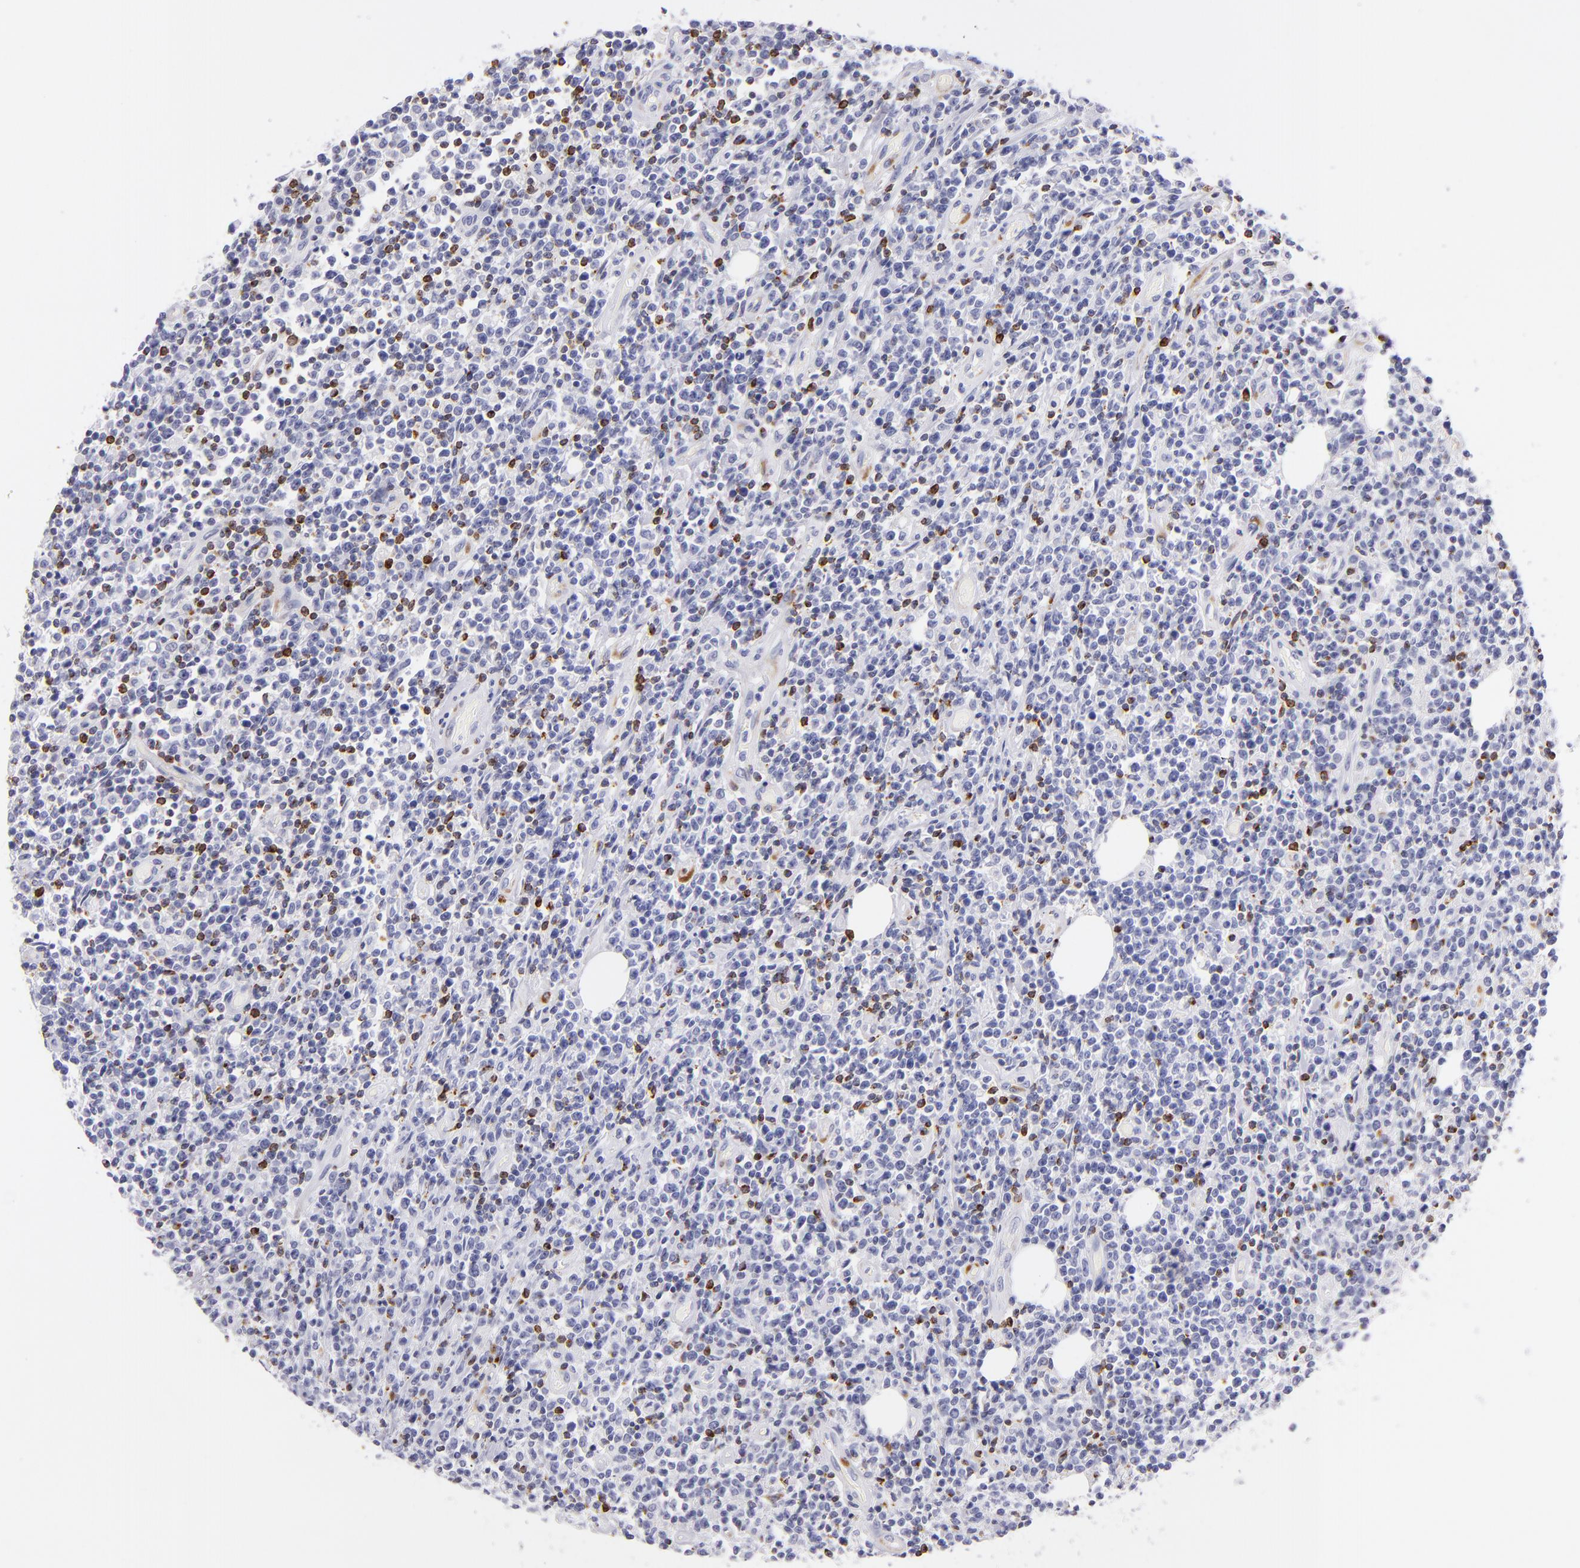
{"staining": {"intensity": "negative", "quantity": "none", "location": "none"}, "tissue": "lymphoma", "cell_type": "Tumor cells", "image_type": "cancer", "snomed": [{"axis": "morphology", "description": "Malignant lymphoma, non-Hodgkin's type, High grade"}, {"axis": "topography", "description": "Colon"}], "caption": "The photomicrograph shows no significant expression in tumor cells of lymphoma. (DAB (3,3'-diaminobenzidine) immunohistochemistry, high magnification).", "gene": "PRF1", "patient": {"sex": "male", "age": 82}}